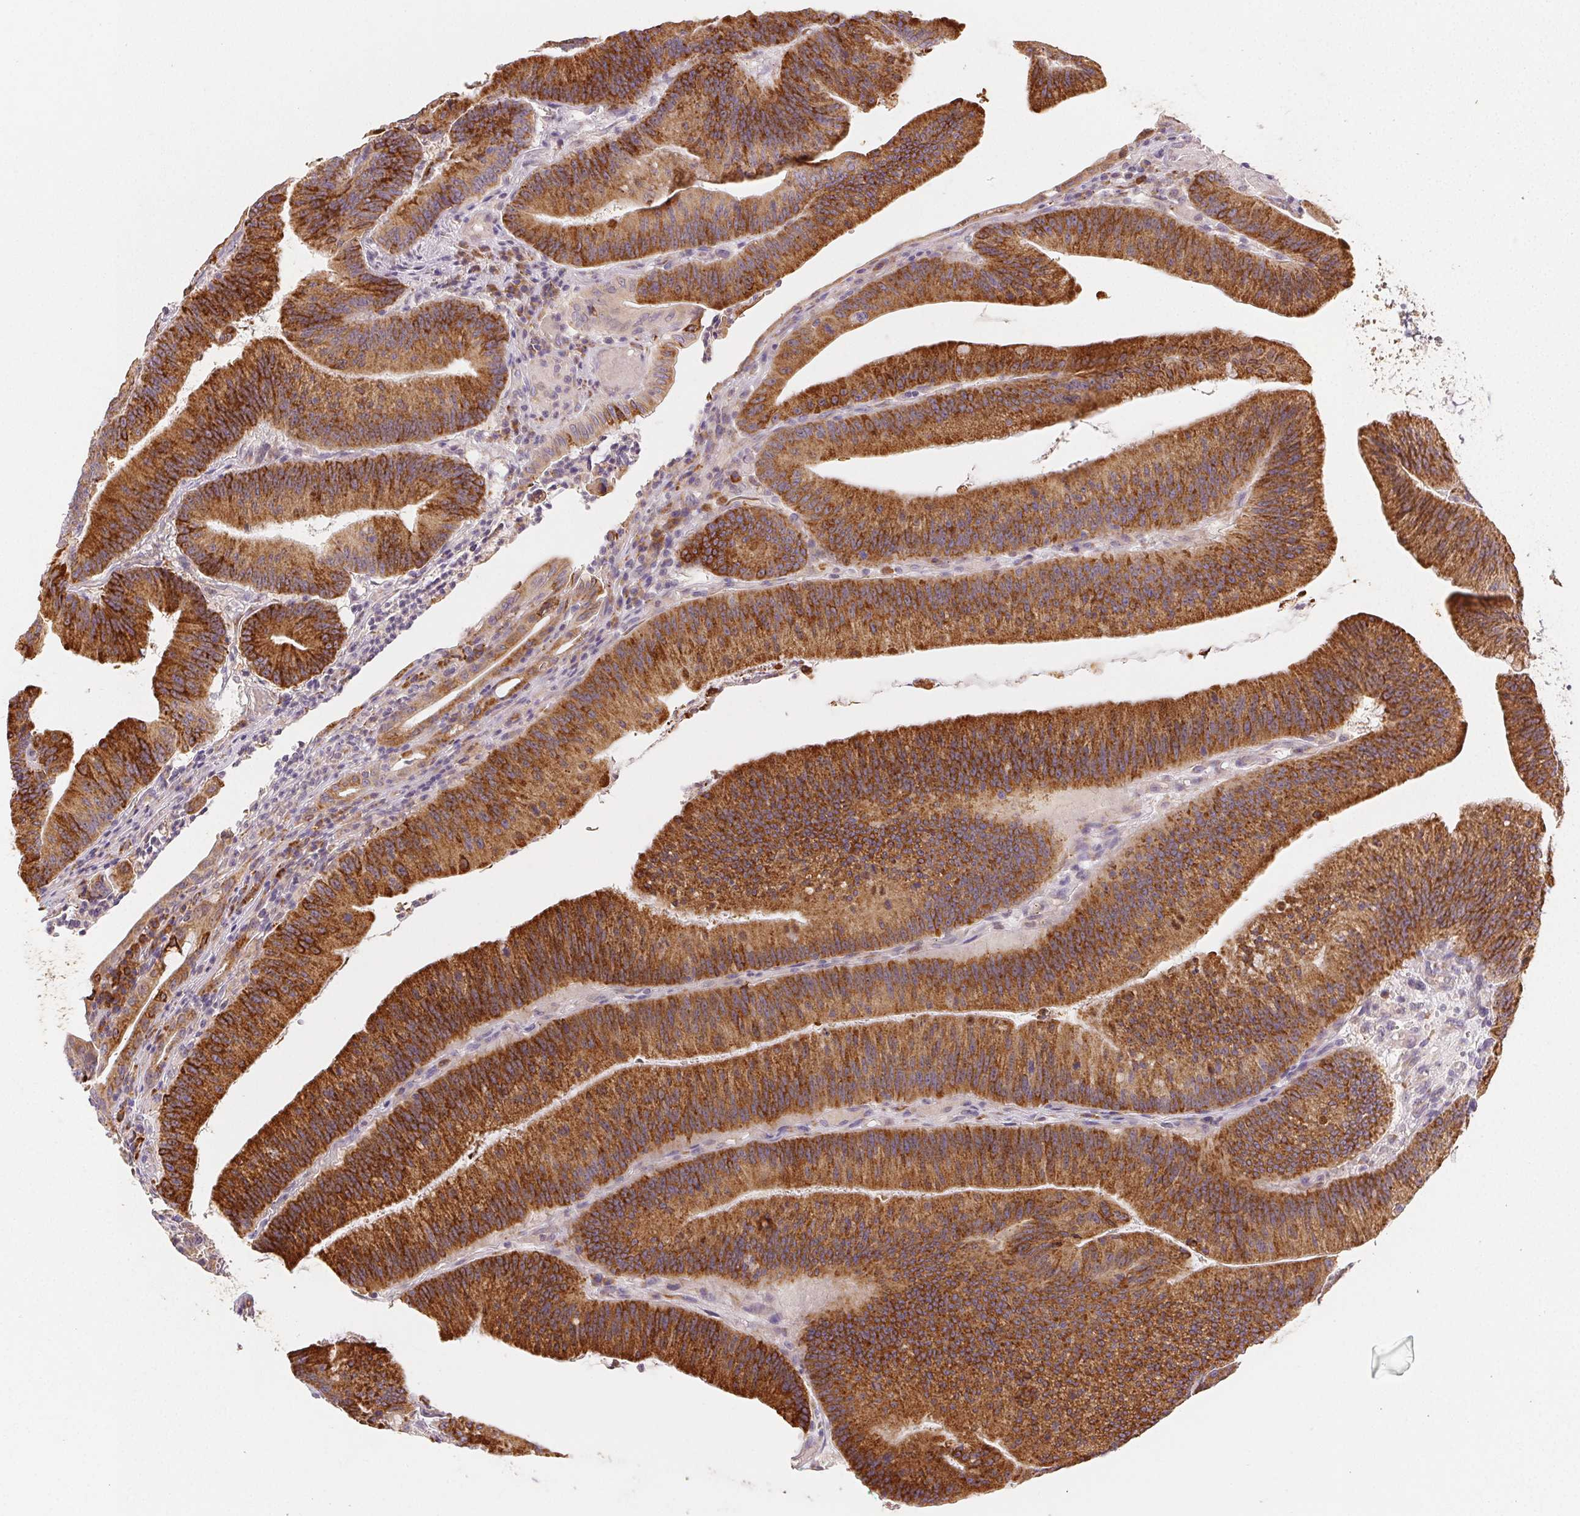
{"staining": {"intensity": "strong", "quantity": ">75%", "location": "cytoplasmic/membranous"}, "tissue": "colorectal cancer", "cell_type": "Tumor cells", "image_type": "cancer", "snomed": [{"axis": "morphology", "description": "Adenocarcinoma, NOS"}, {"axis": "topography", "description": "Colon"}], "caption": "A high-resolution micrograph shows immunohistochemistry staining of colorectal cancer, which demonstrates strong cytoplasmic/membranous staining in approximately >75% of tumor cells. The protein of interest is stained brown, and the nuclei are stained in blue (DAB IHC with brightfield microscopy, high magnification).", "gene": "ACVR1B", "patient": {"sex": "female", "age": 78}}